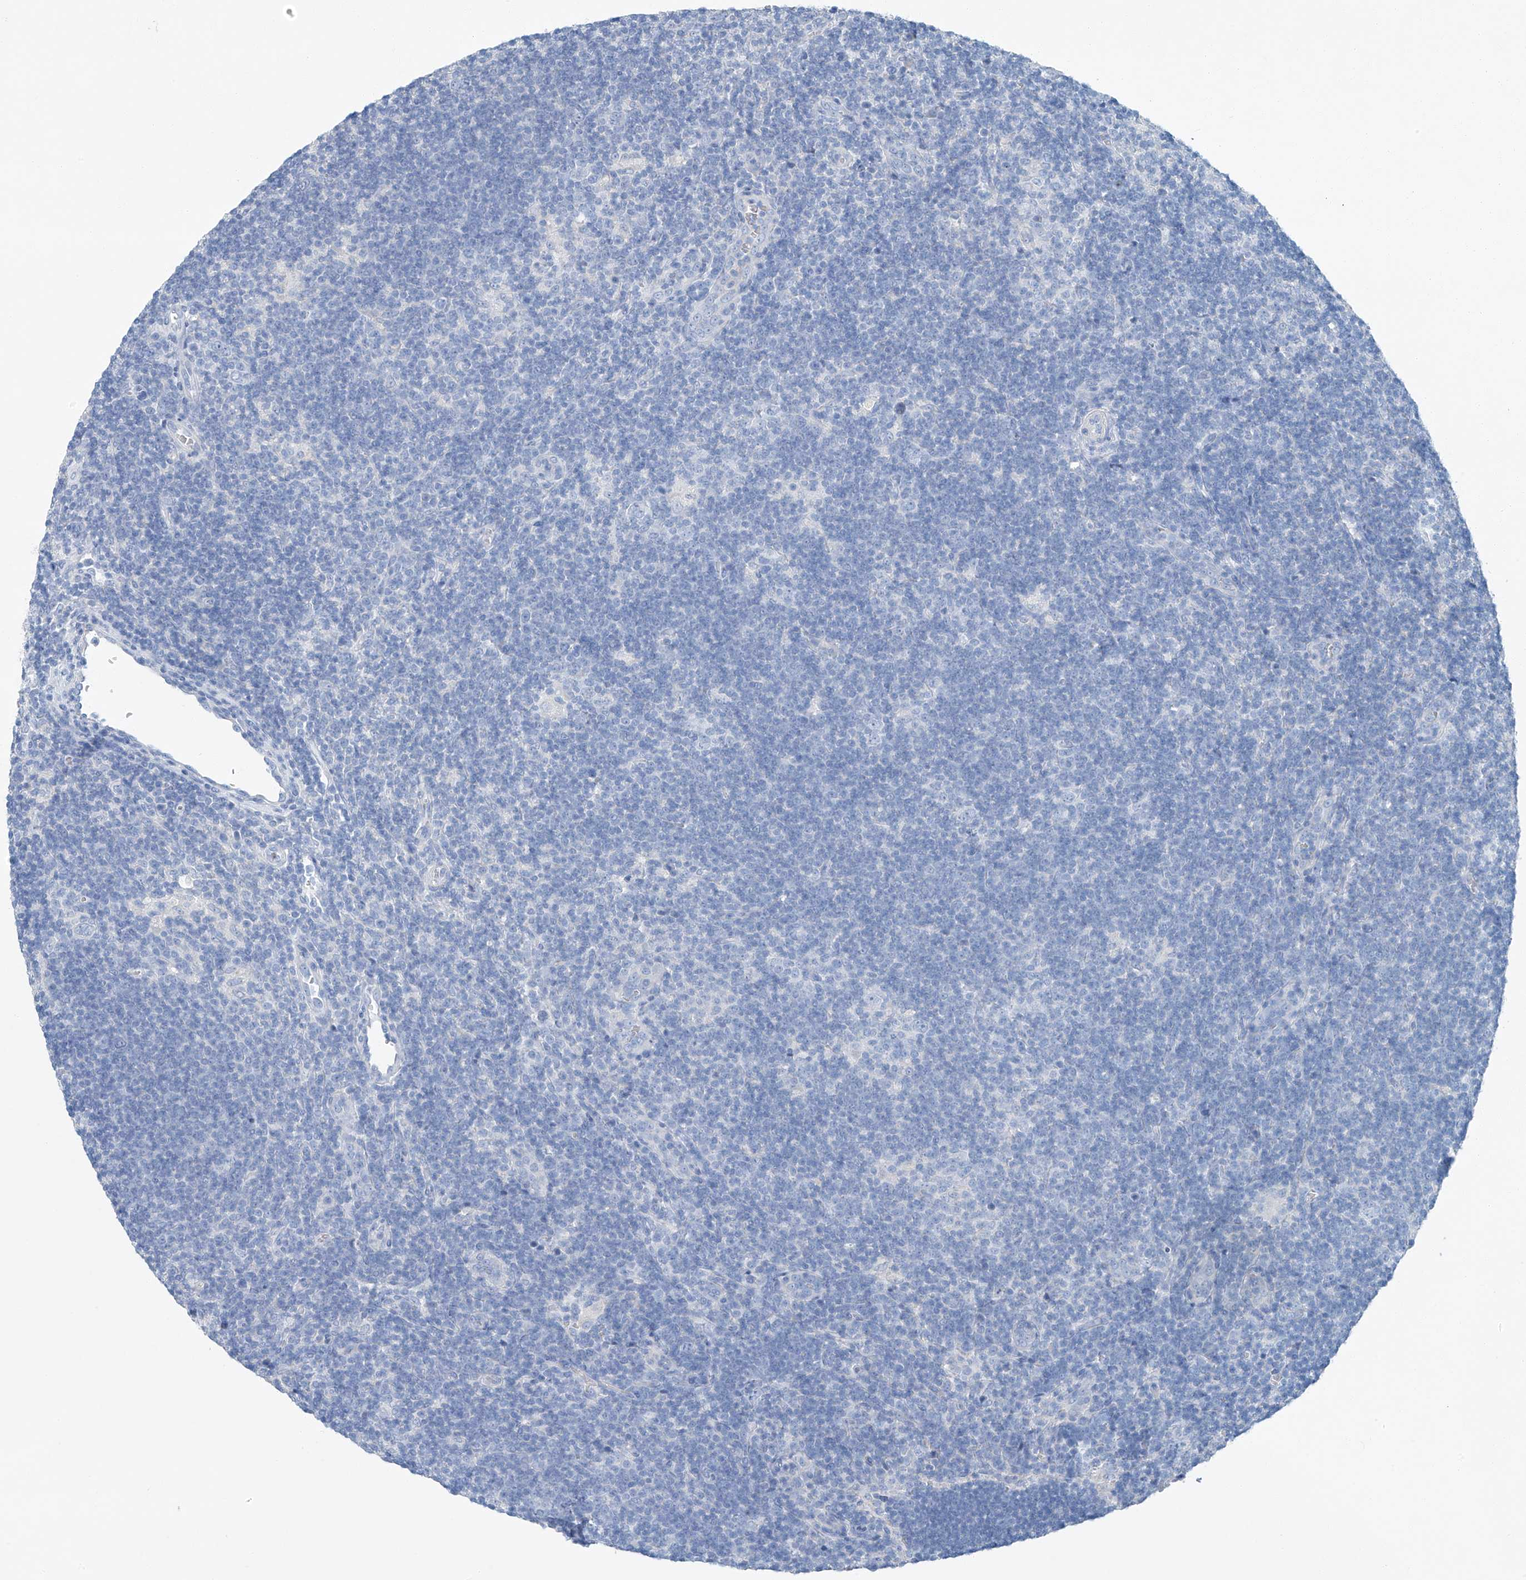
{"staining": {"intensity": "negative", "quantity": "none", "location": "none"}, "tissue": "lymphoma", "cell_type": "Tumor cells", "image_type": "cancer", "snomed": [{"axis": "morphology", "description": "Hodgkin's disease, NOS"}, {"axis": "topography", "description": "Lymph node"}], "caption": "Immunohistochemistry histopathology image of Hodgkin's disease stained for a protein (brown), which reveals no staining in tumor cells.", "gene": "C1orf87", "patient": {"sex": "female", "age": 57}}